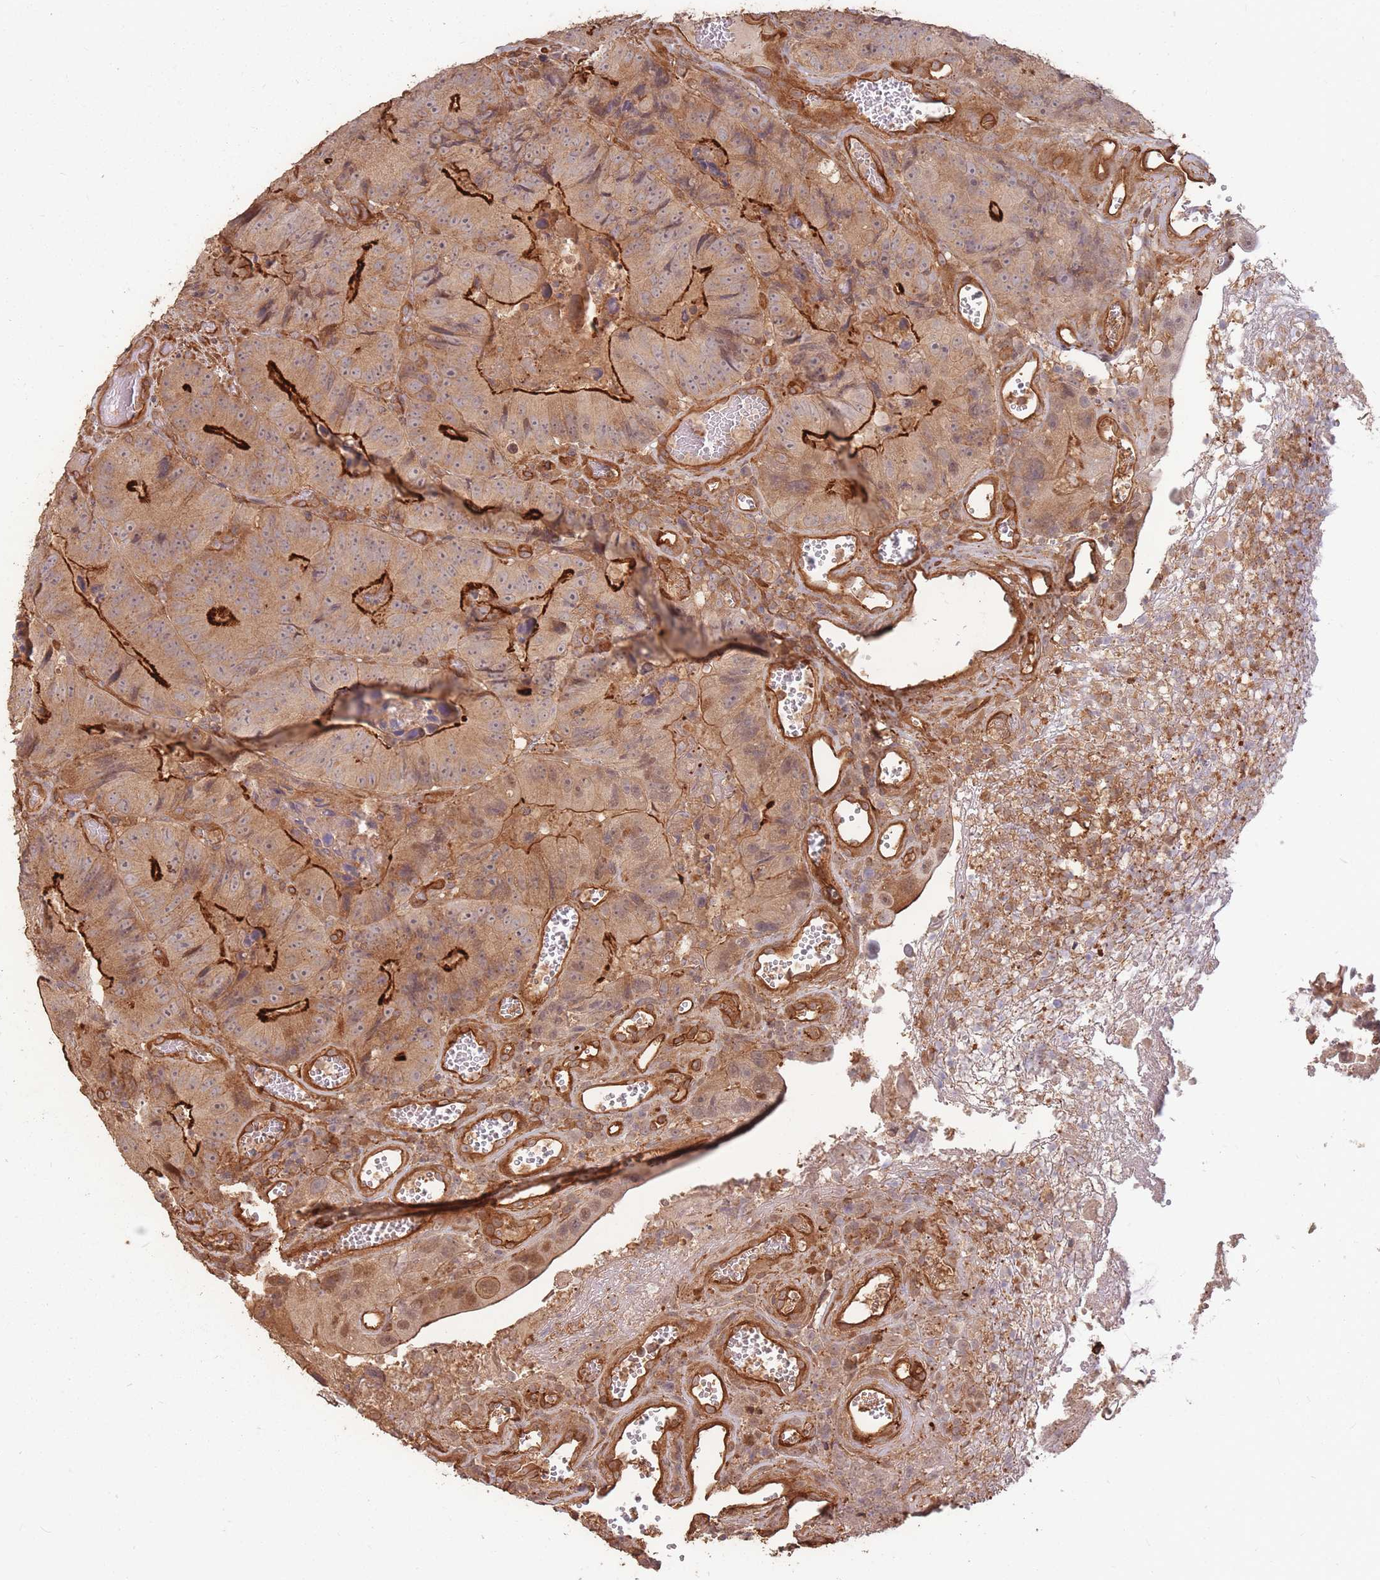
{"staining": {"intensity": "strong", "quantity": "25%-75%", "location": "cytoplasmic/membranous,nuclear"}, "tissue": "colorectal cancer", "cell_type": "Tumor cells", "image_type": "cancer", "snomed": [{"axis": "morphology", "description": "Adenocarcinoma, NOS"}, {"axis": "topography", "description": "Colon"}], "caption": "Protein staining of adenocarcinoma (colorectal) tissue reveals strong cytoplasmic/membranous and nuclear positivity in about 25%-75% of tumor cells.", "gene": "PLS3", "patient": {"sex": "female", "age": 86}}